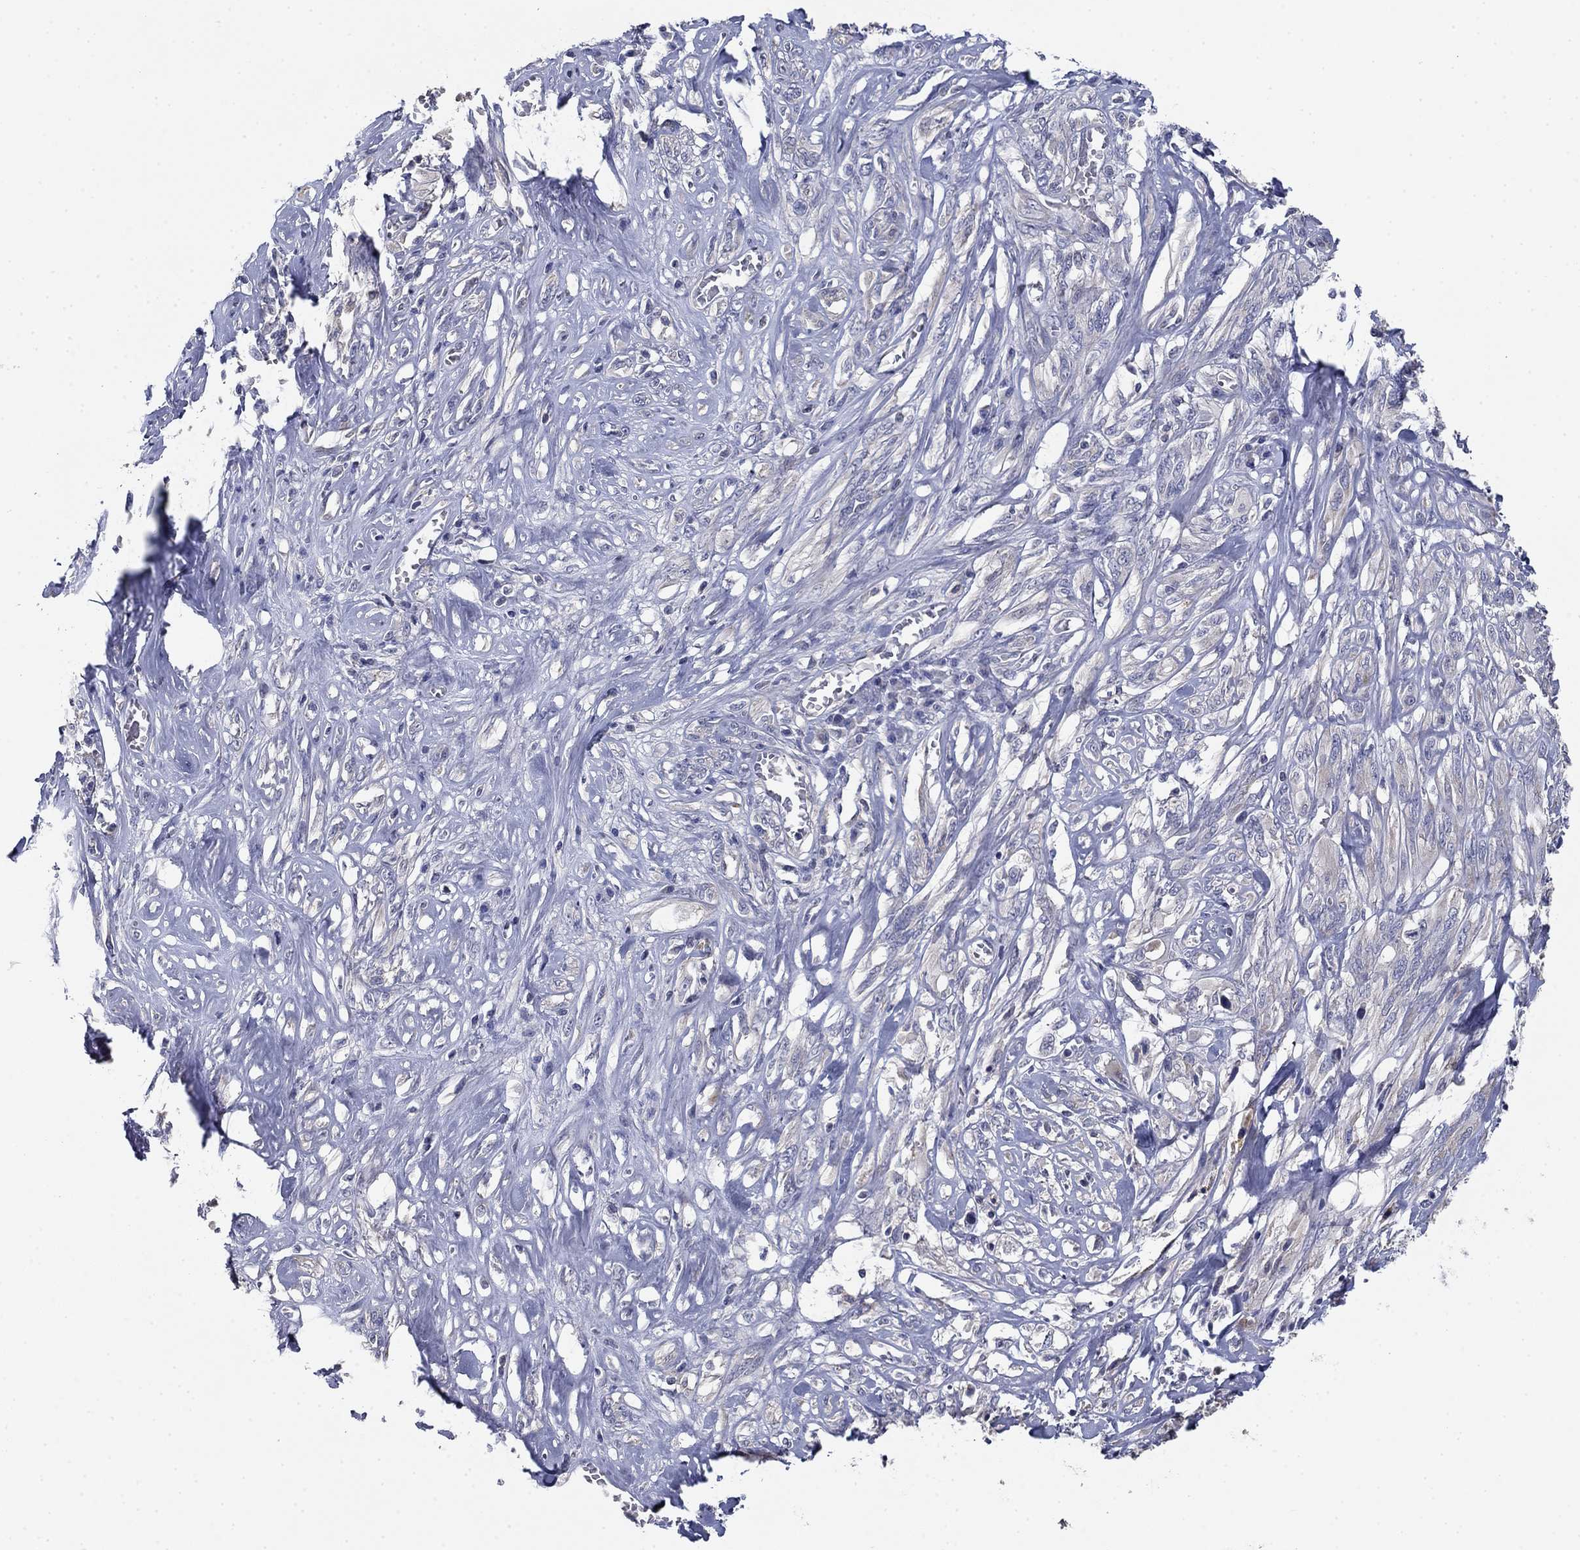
{"staining": {"intensity": "negative", "quantity": "none", "location": "none"}, "tissue": "melanoma", "cell_type": "Tumor cells", "image_type": "cancer", "snomed": [{"axis": "morphology", "description": "Malignant melanoma, NOS"}, {"axis": "topography", "description": "Skin"}], "caption": "A high-resolution histopathology image shows IHC staining of melanoma, which demonstrates no significant expression in tumor cells. Nuclei are stained in blue.", "gene": "GRK7", "patient": {"sex": "female", "age": 91}}